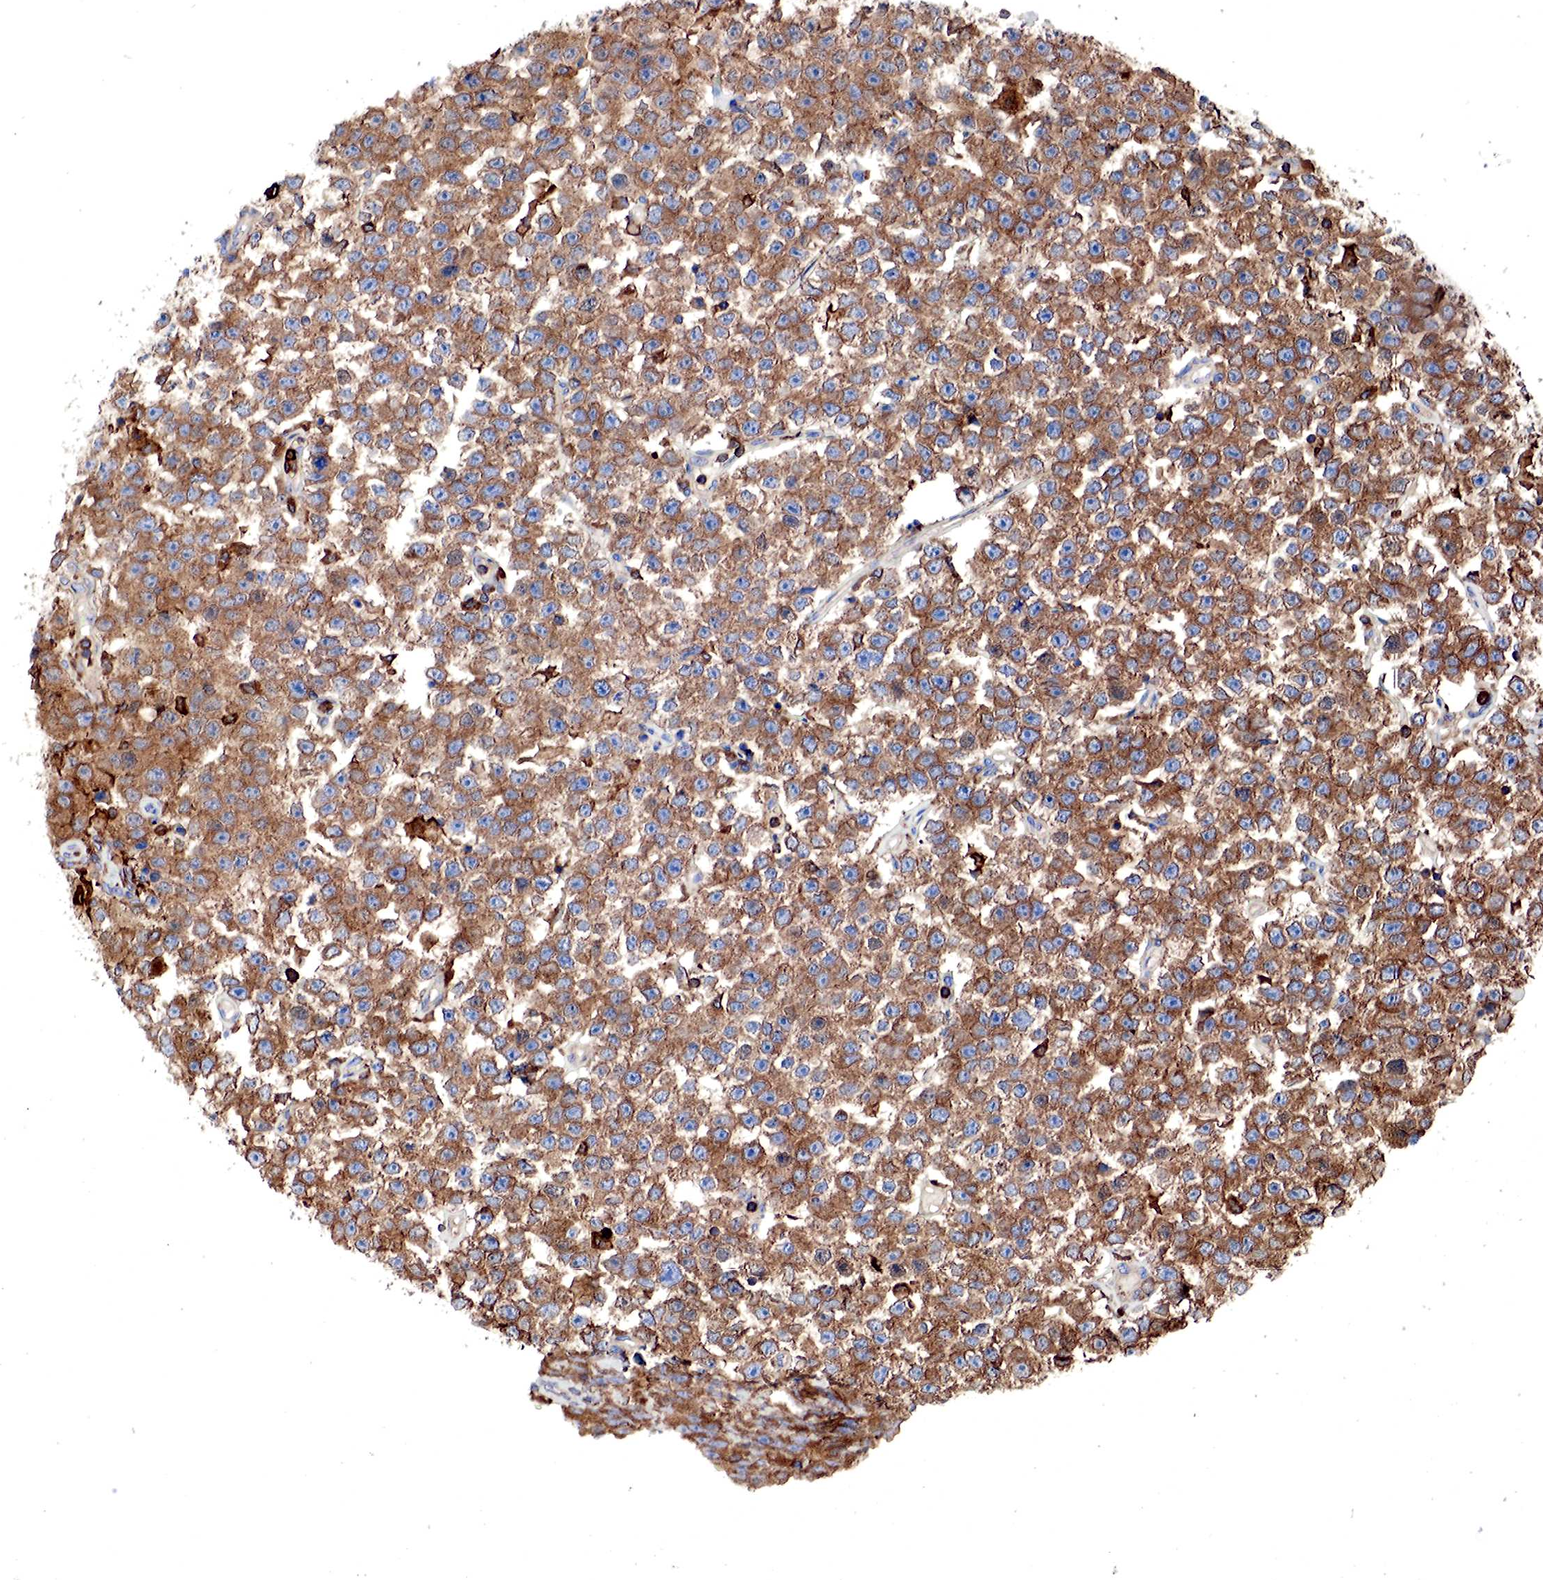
{"staining": {"intensity": "strong", "quantity": ">75%", "location": "cytoplasmic/membranous"}, "tissue": "testis cancer", "cell_type": "Tumor cells", "image_type": "cancer", "snomed": [{"axis": "morphology", "description": "Seminoma, NOS"}, {"axis": "topography", "description": "Testis"}], "caption": "A high-resolution histopathology image shows IHC staining of testis cancer, which exhibits strong cytoplasmic/membranous expression in approximately >75% of tumor cells.", "gene": "G6PD", "patient": {"sex": "male", "age": 52}}